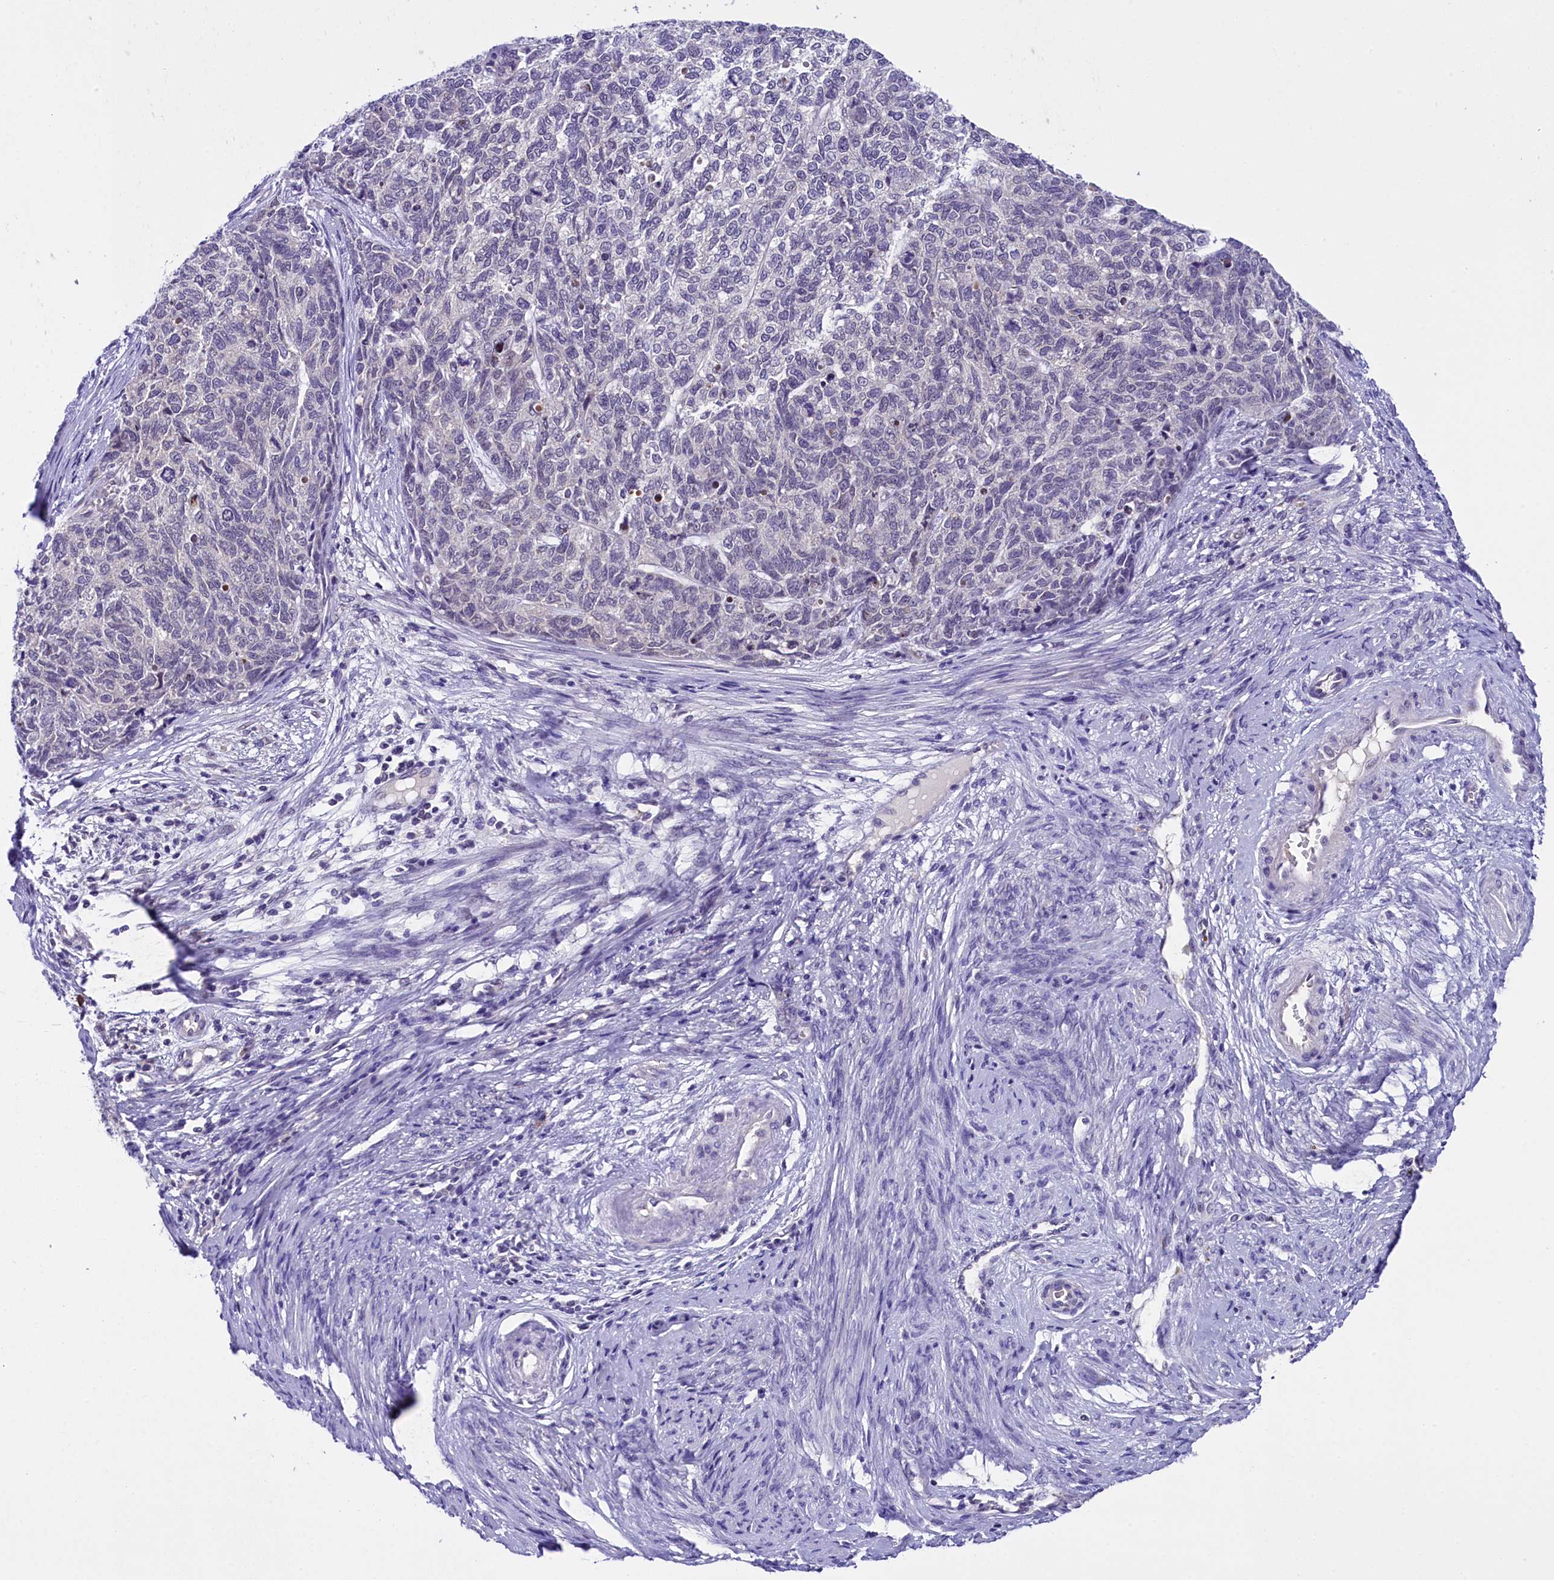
{"staining": {"intensity": "negative", "quantity": "none", "location": "none"}, "tissue": "cervical cancer", "cell_type": "Tumor cells", "image_type": "cancer", "snomed": [{"axis": "morphology", "description": "Squamous cell carcinoma, NOS"}, {"axis": "topography", "description": "Cervix"}], "caption": "Immunohistochemistry micrograph of neoplastic tissue: cervical cancer stained with DAB demonstrates no significant protein positivity in tumor cells.", "gene": "IQCN", "patient": {"sex": "female", "age": 63}}